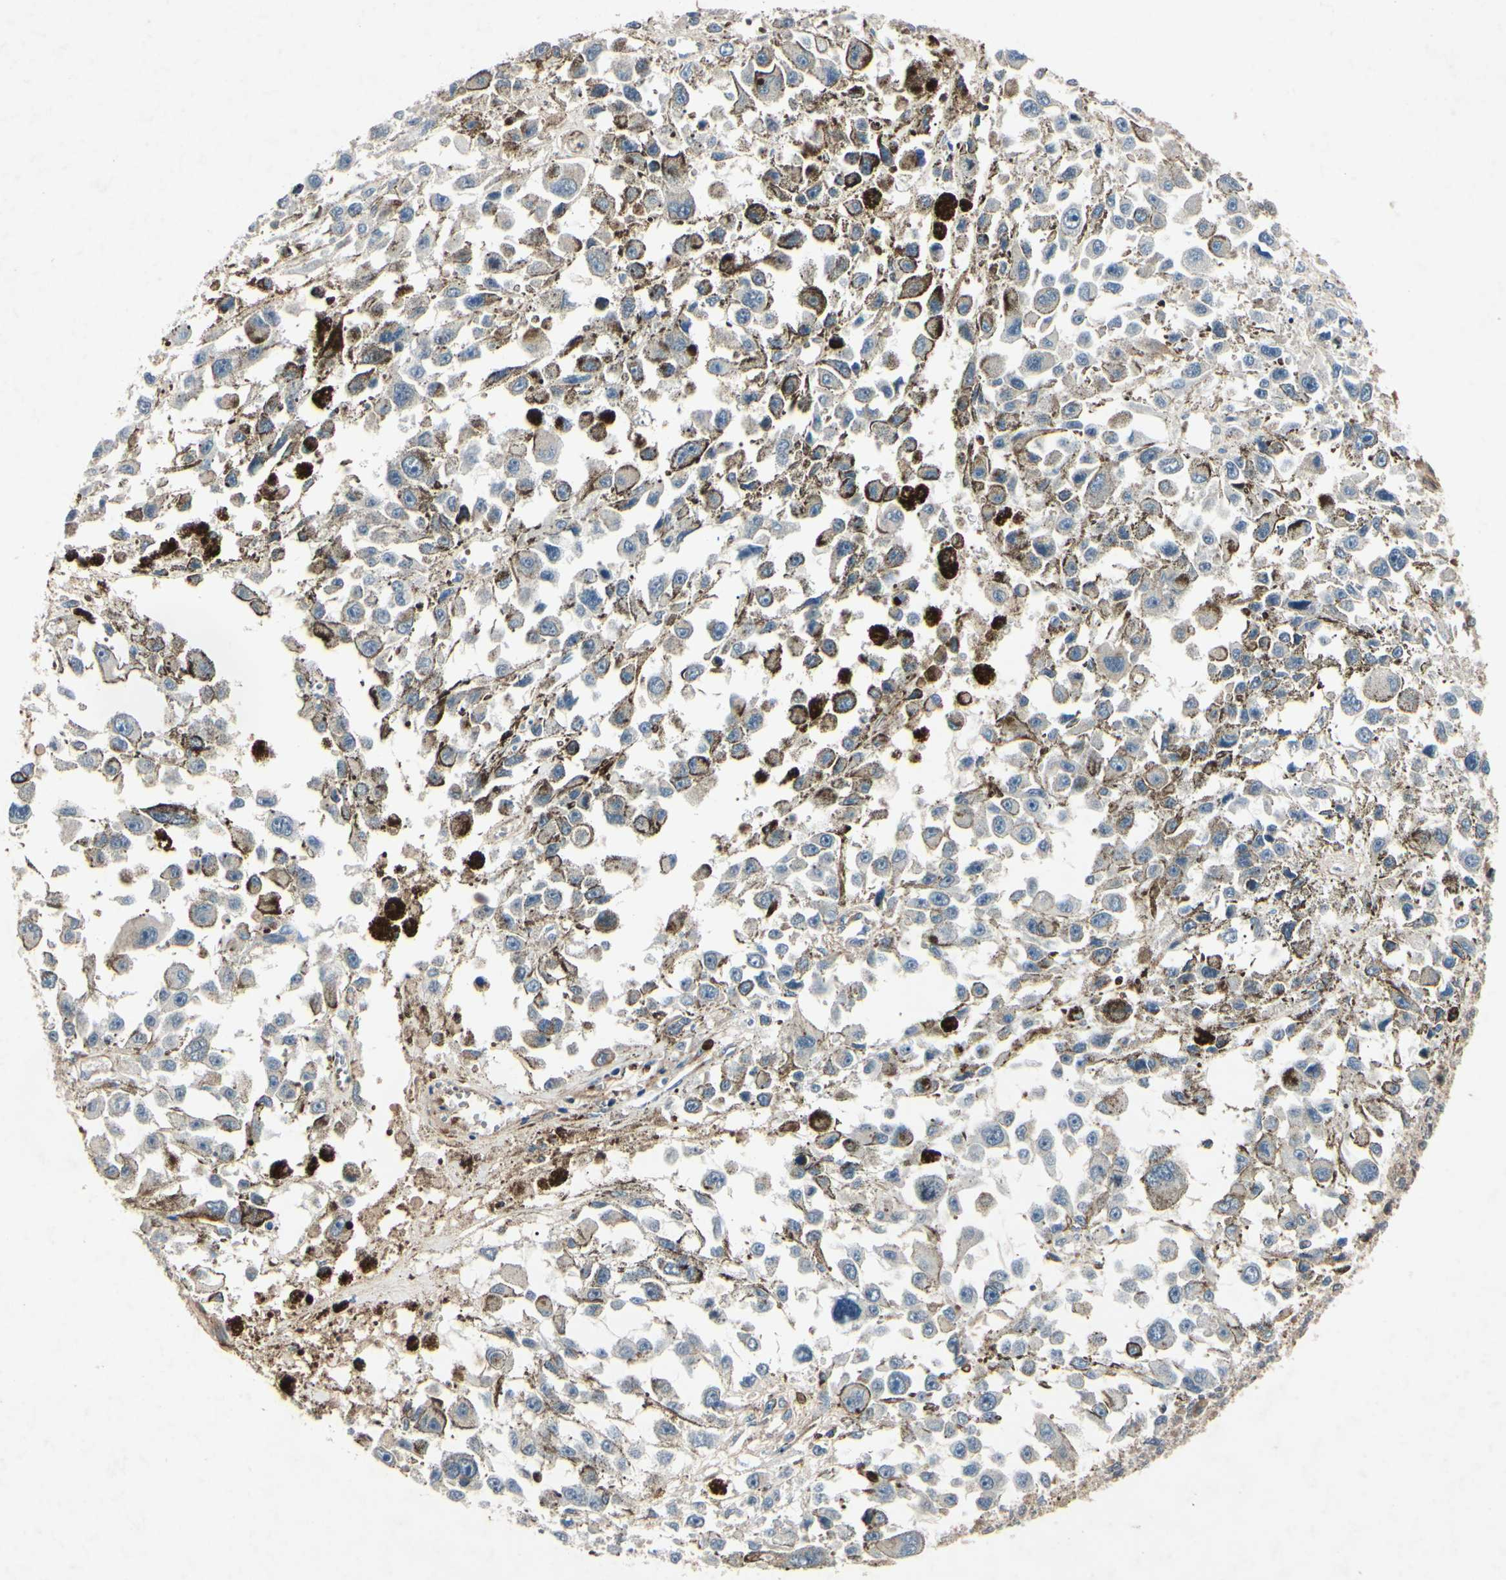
{"staining": {"intensity": "negative", "quantity": "none", "location": "none"}, "tissue": "melanoma", "cell_type": "Tumor cells", "image_type": "cancer", "snomed": [{"axis": "morphology", "description": "Malignant melanoma, Metastatic site"}, {"axis": "topography", "description": "Lymph node"}], "caption": "High magnification brightfield microscopy of malignant melanoma (metastatic site) stained with DAB (3,3'-diaminobenzidine) (brown) and counterstained with hematoxylin (blue): tumor cells show no significant expression. (DAB (3,3'-diaminobenzidine) immunohistochemistry, high magnification).", "gene": "AEBP1", "patient": {"sex": "male", "age": 59}}